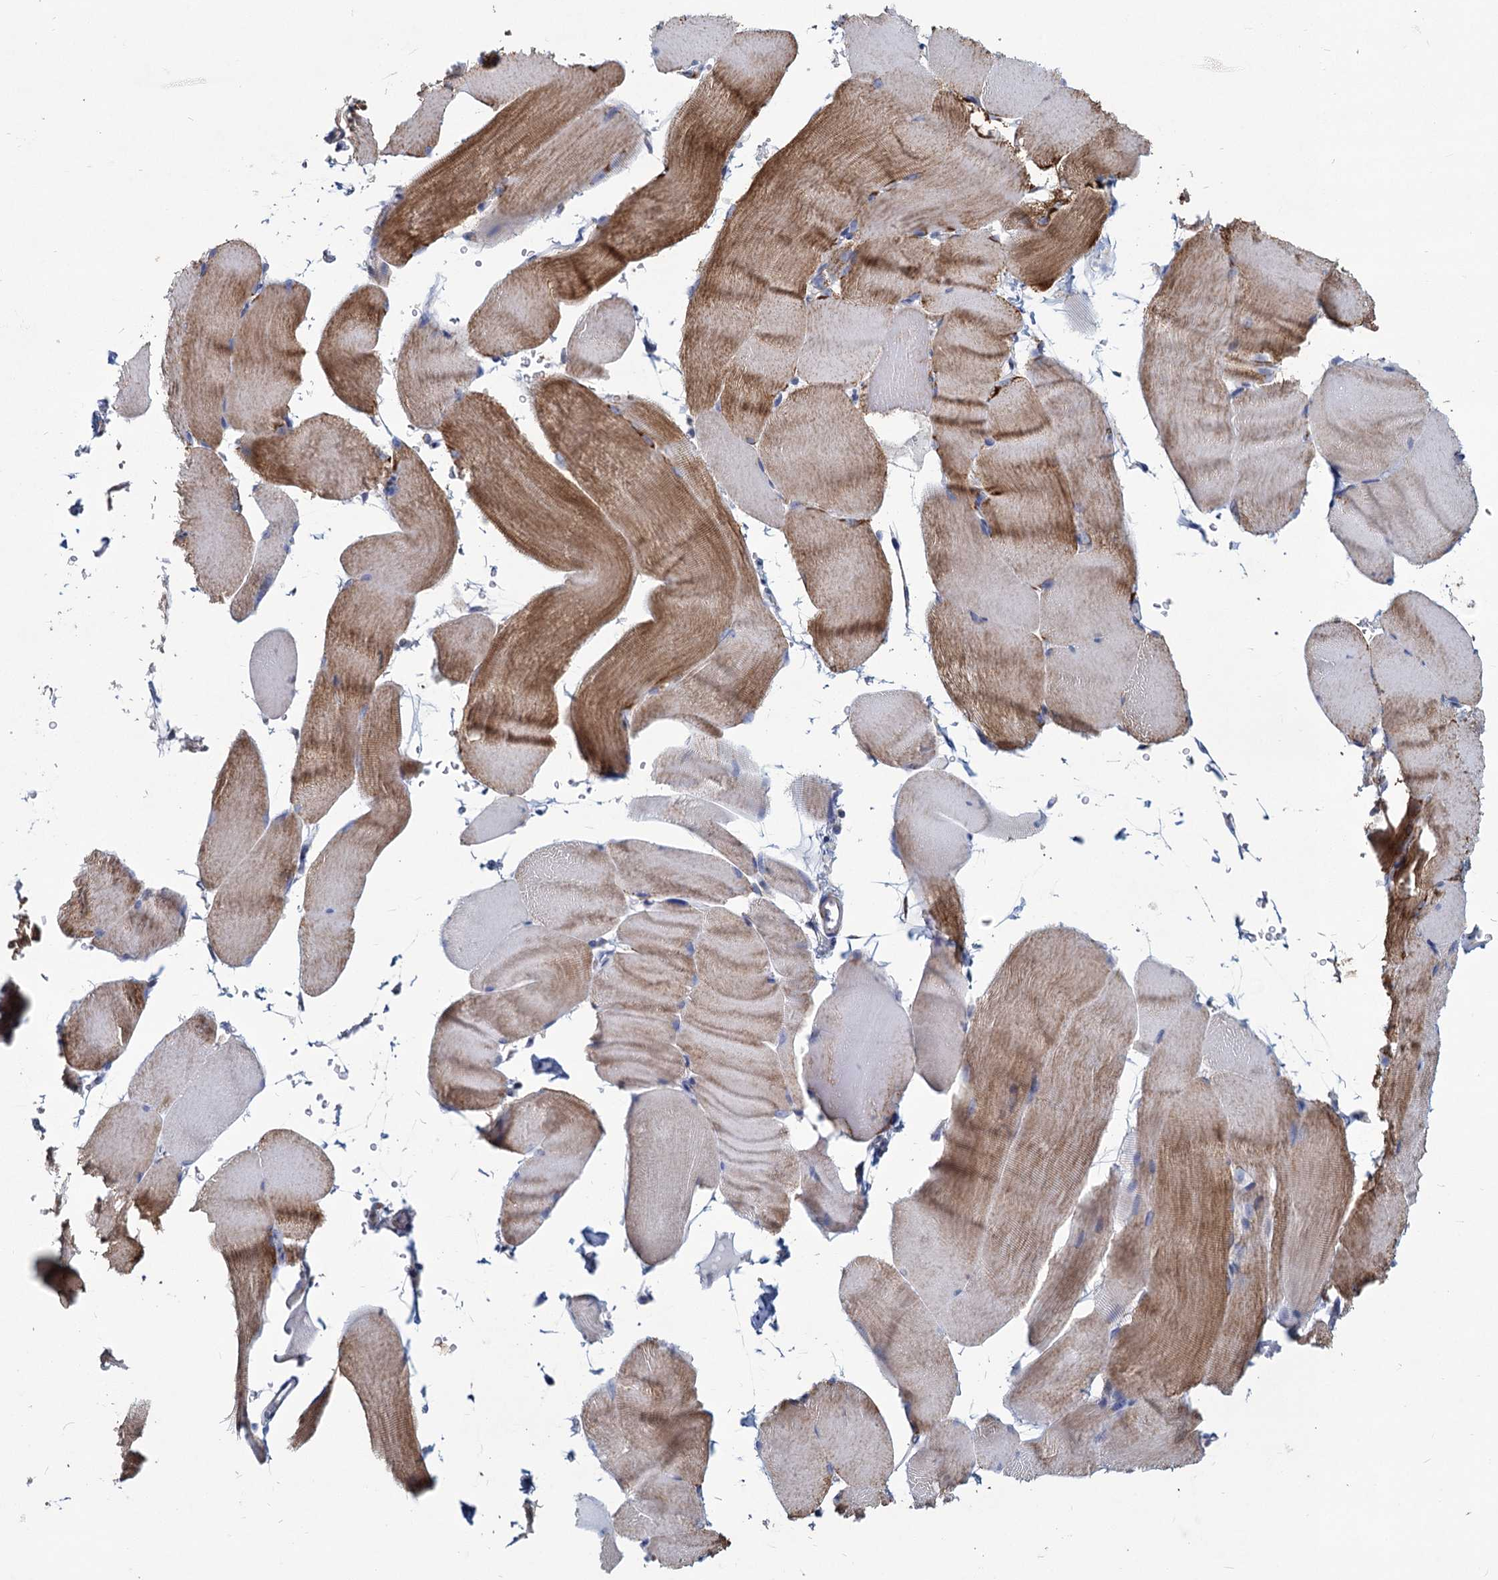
{"staining": {"intensity": "moderate", "quantity": "25%-75%", "location": "cytoplasmic/membranous"}, "tissue": "skeletal muscle", "cell_type": "Myocytes", "image_type": "normal", "snomed": [{"axis": "morphology", "description": "Normal tissue, NOS"}, {"axis": "topography", "description": "Skeletal muscle"}, {"axis": "topography", "description": "Parathyroid gland"}], "caption": "Protein staining reveals moderate cytoplasmic/membranous expression in approximately 25%-75% of myocytes in normal skeletal muscle.", "gene": "NDUFC2", "patient": {"sex": "female", "age": 37}}